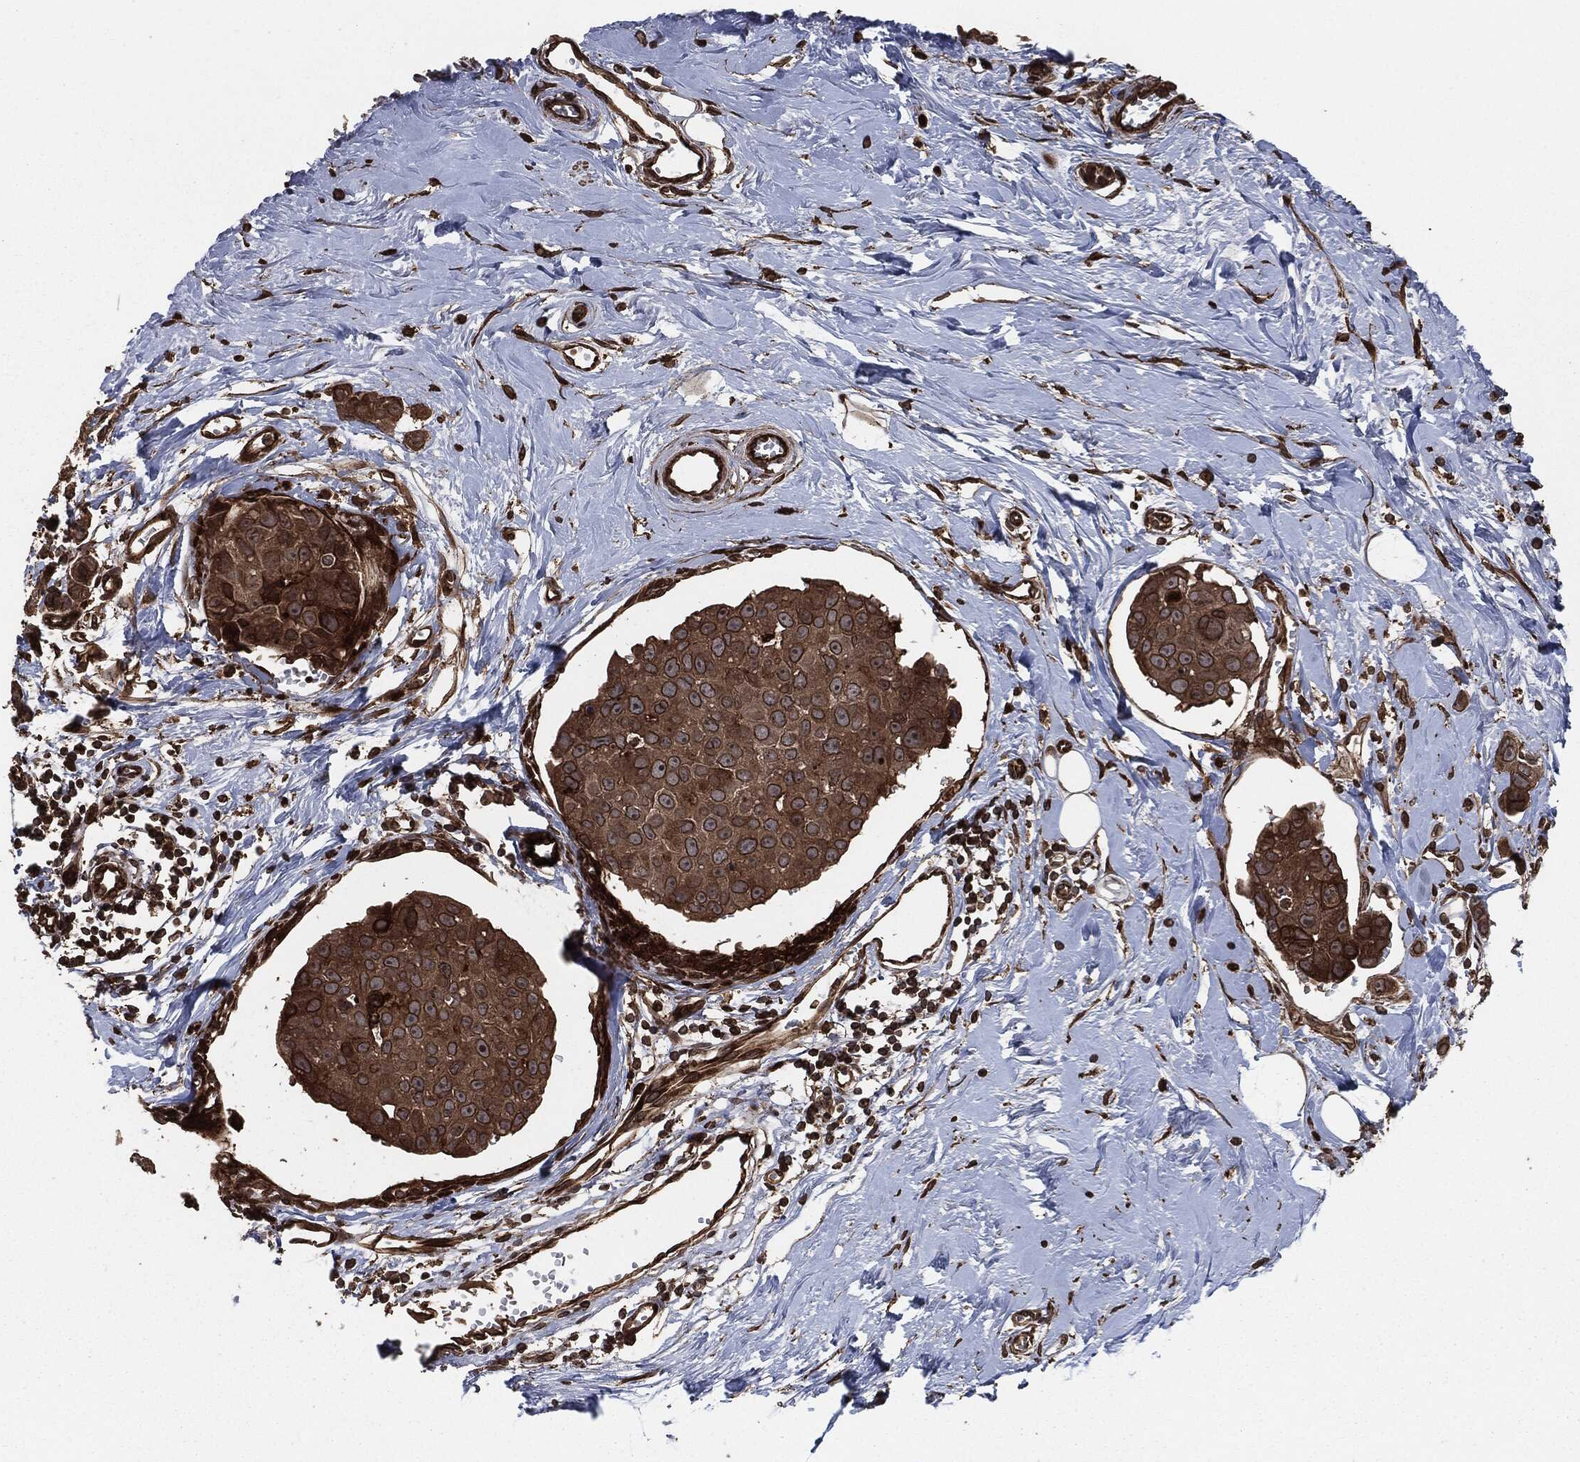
{"staining": {"intensity": "moderate", "quantity": ">75%", "location": "cytoplasmic/membranous"}, "tissue": "breast cancer", "cell_type": "Tumor cells", "image_type": "cancer", "snomed": [{"axis": "morphology", "description": "Duct carcinoma"}, {"axis": "topography", "description": "Breast"}], "caption": "The immunohistochemical stain labels moderate cytoplasmic/membranous positivity in tumor cells of invasive ductal carcinoma (breast) tissue.", "gene": "IFIT1", "patient": {"sex": "female", "age": 35}}